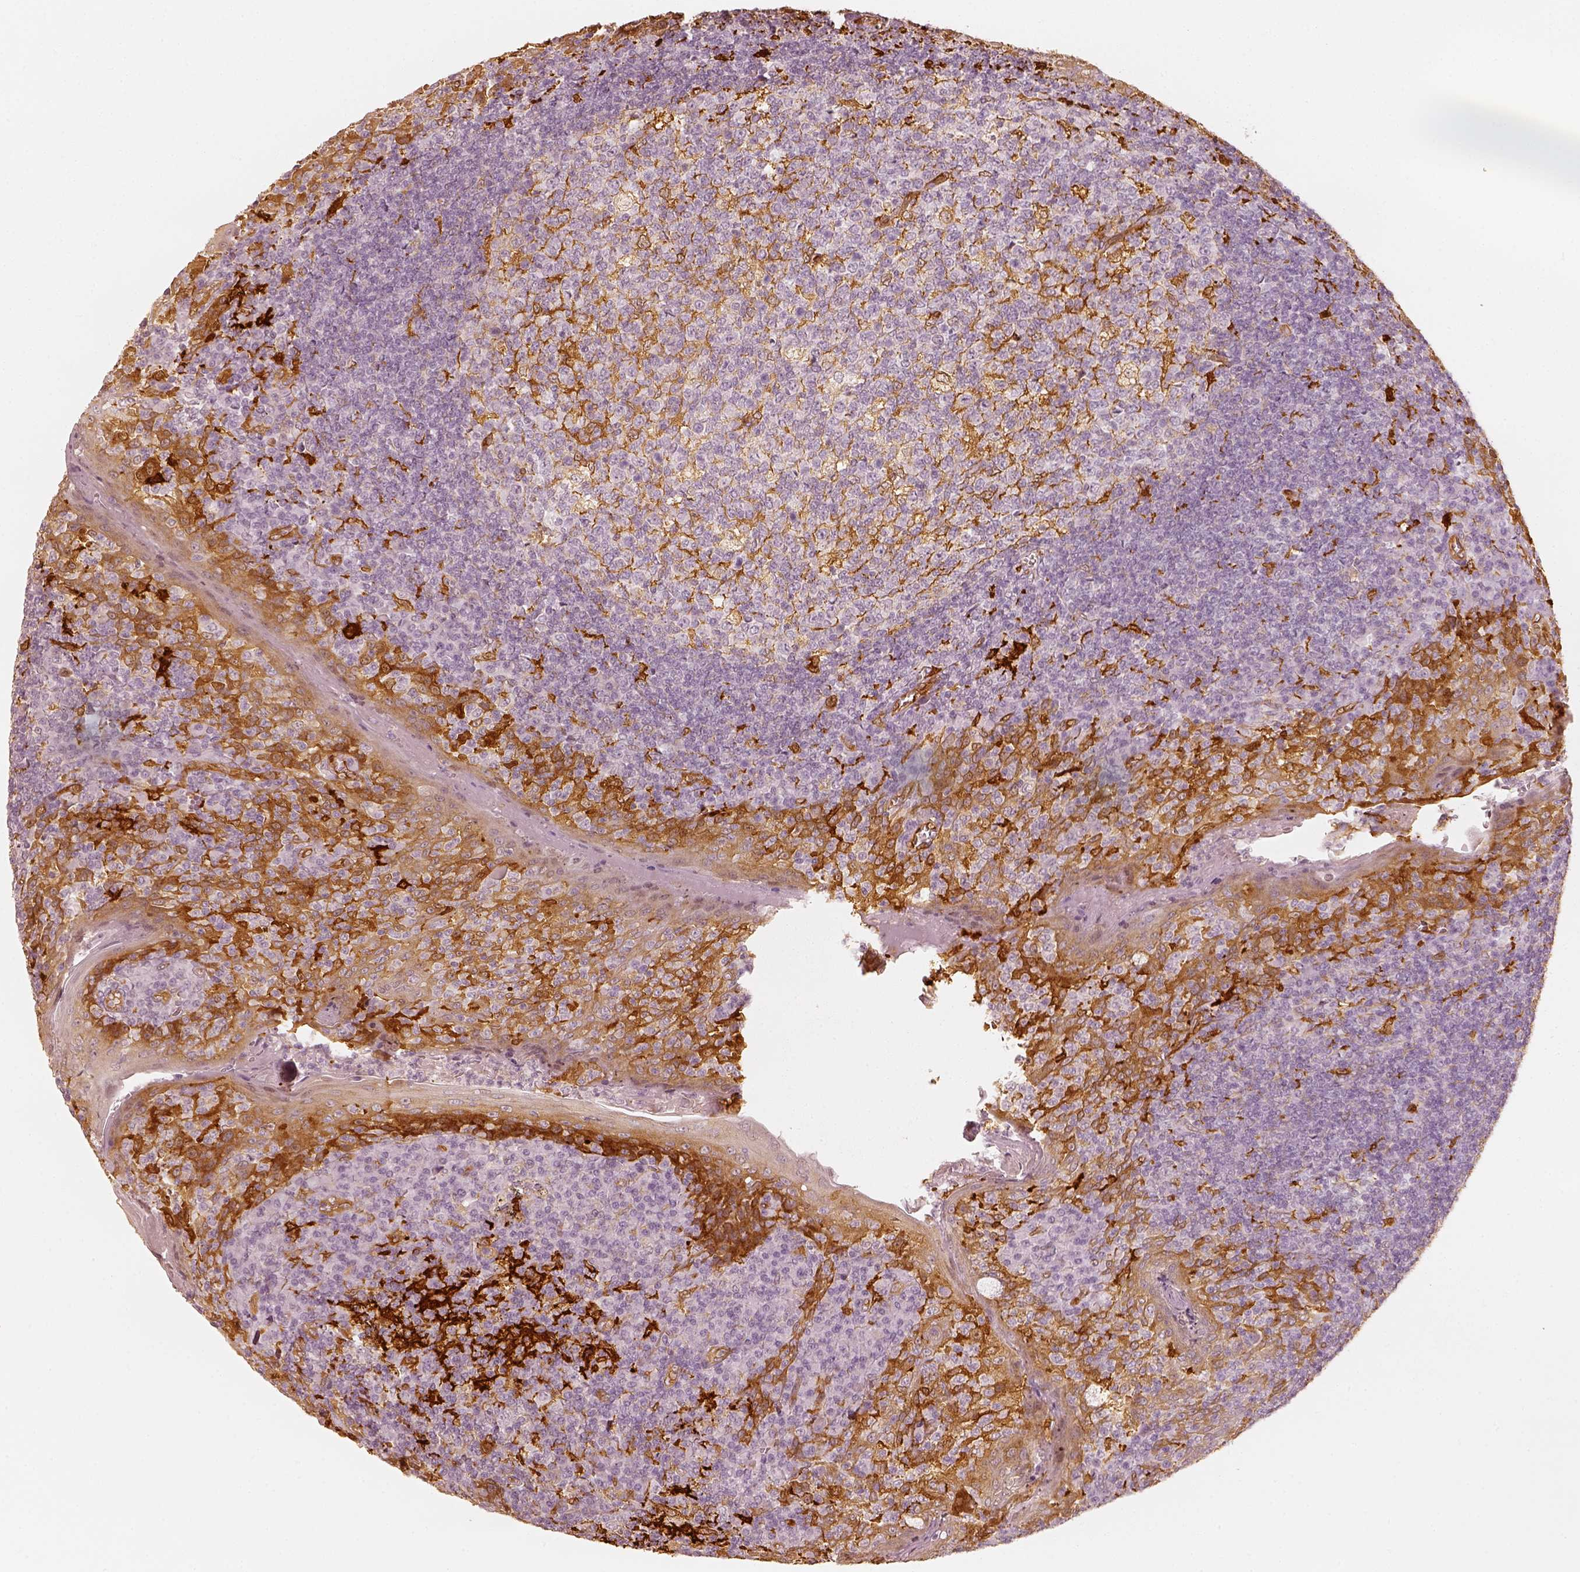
{"staining": {"intensity": "moderate", "quantity": "<25%", "location": "cytoplasmic/membranous"}, "tissue": "tonsil", "cell_type": "Germinal center cells", "image_type": "normal", "snomed": [{"axis": "morphology", "description": "Normal tissue, NOS"}, {"axis": "topography", "description": "Tonsil"}], "caption": "This is a histology image of immunohistochemistry staining of normal tonsil, which shows moderate expression in the cytoplasmic/membranous of germinal center cells.", "gene": "FSCN1", "patient": {"sex": "female", "age": 13}}